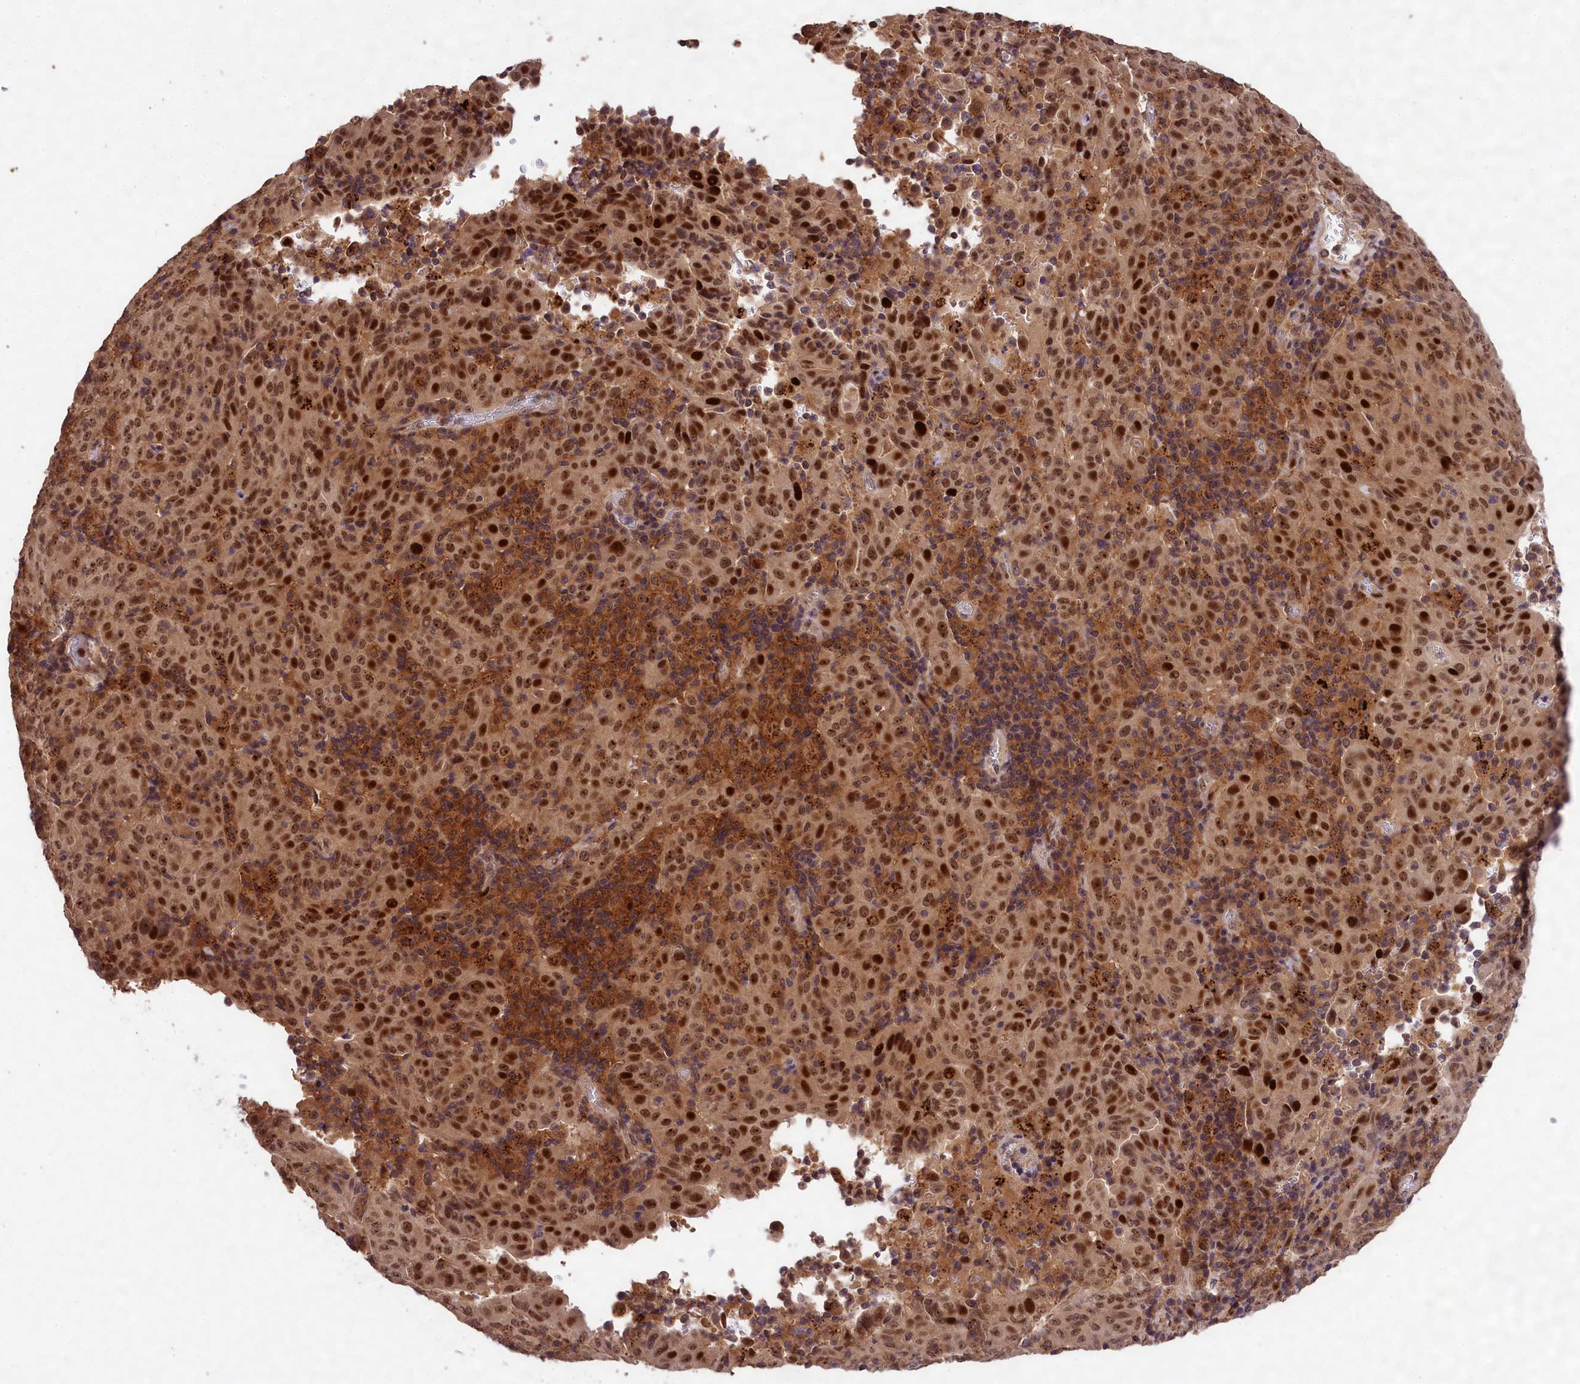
{"staining": {"intensity": "strong", "quantity": ">75%", "location": "nuclear"}, "tissue": "pancreatic cancer", "cell_type": "Tumor cells", "image_type": "cancer", "snomed": [{"axis": "morphology", "description": "Adenocarcinoma, NOS"}, {"axis": "topography", "description": "Pancreas"}], "caption": "Immunohistochemical staining of human pancreatic adenocarcinoma shows strong nuclear protein expression in about >75% of tumor cells. (Stains: DAB in brown, nuclei in blue, Microscopy: brightfield microscopy at high magnification).", "gene": "PHAF1", "patient": {"sex": "male", "age": 63}}